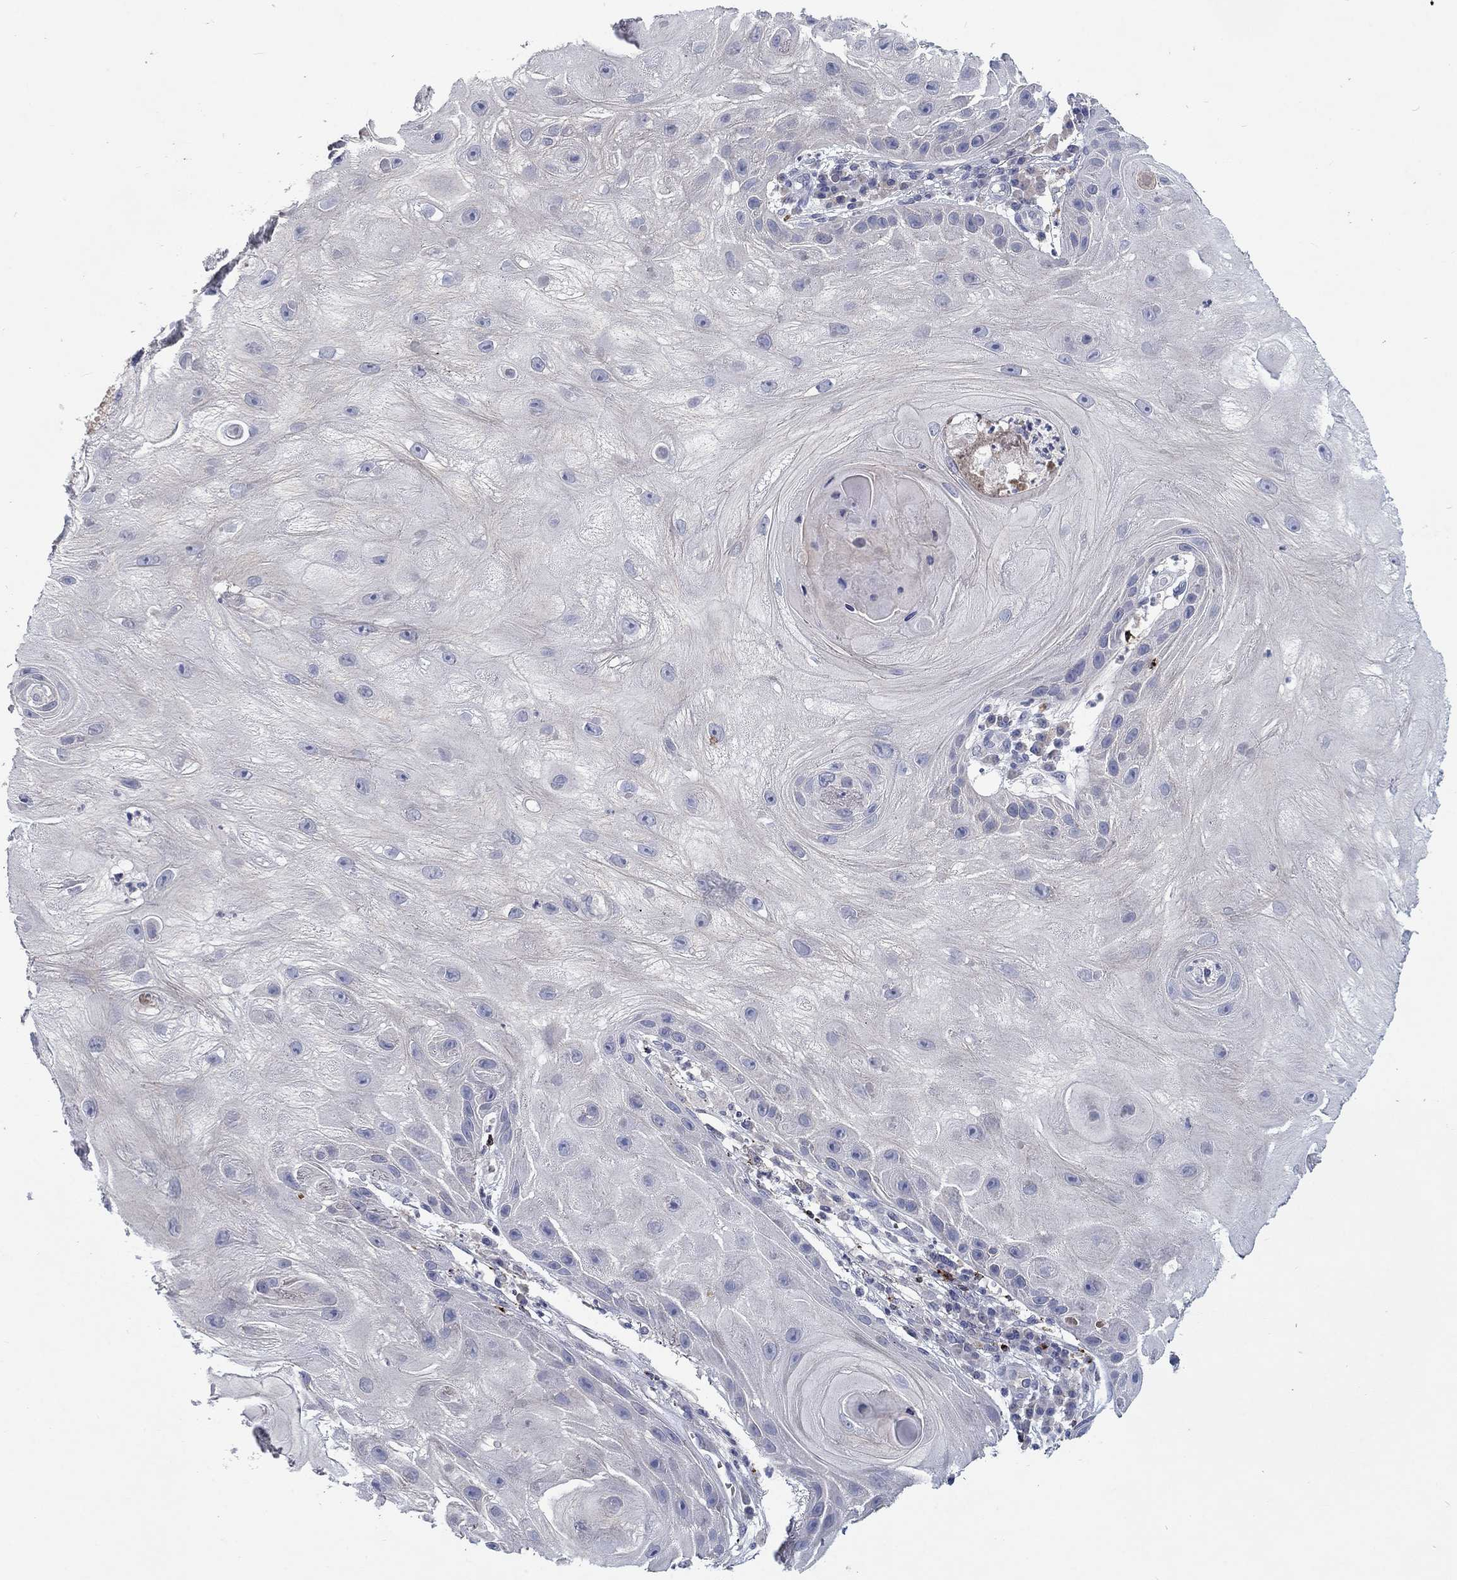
{"staining": {"intensity": "negative", "quantity": "none", "location": "none"}, "tissue": "skin cancer", "cell_type": "Tumor cells", "image_type": "cancer", "snomed": [{"axis": "morphology", "description": "Normal tissue, NOS"}, {"axis": "morphology", "description": "Squamous cell carcinoma, NOS"}, {"axis": "topography", "description": "Skin"}], "caption": "IHC of human skin squamous cell carcinoma displays no expression in tumor cells.", "gene": "GZMA", "patient": {"sex": "male", "age": 79}}